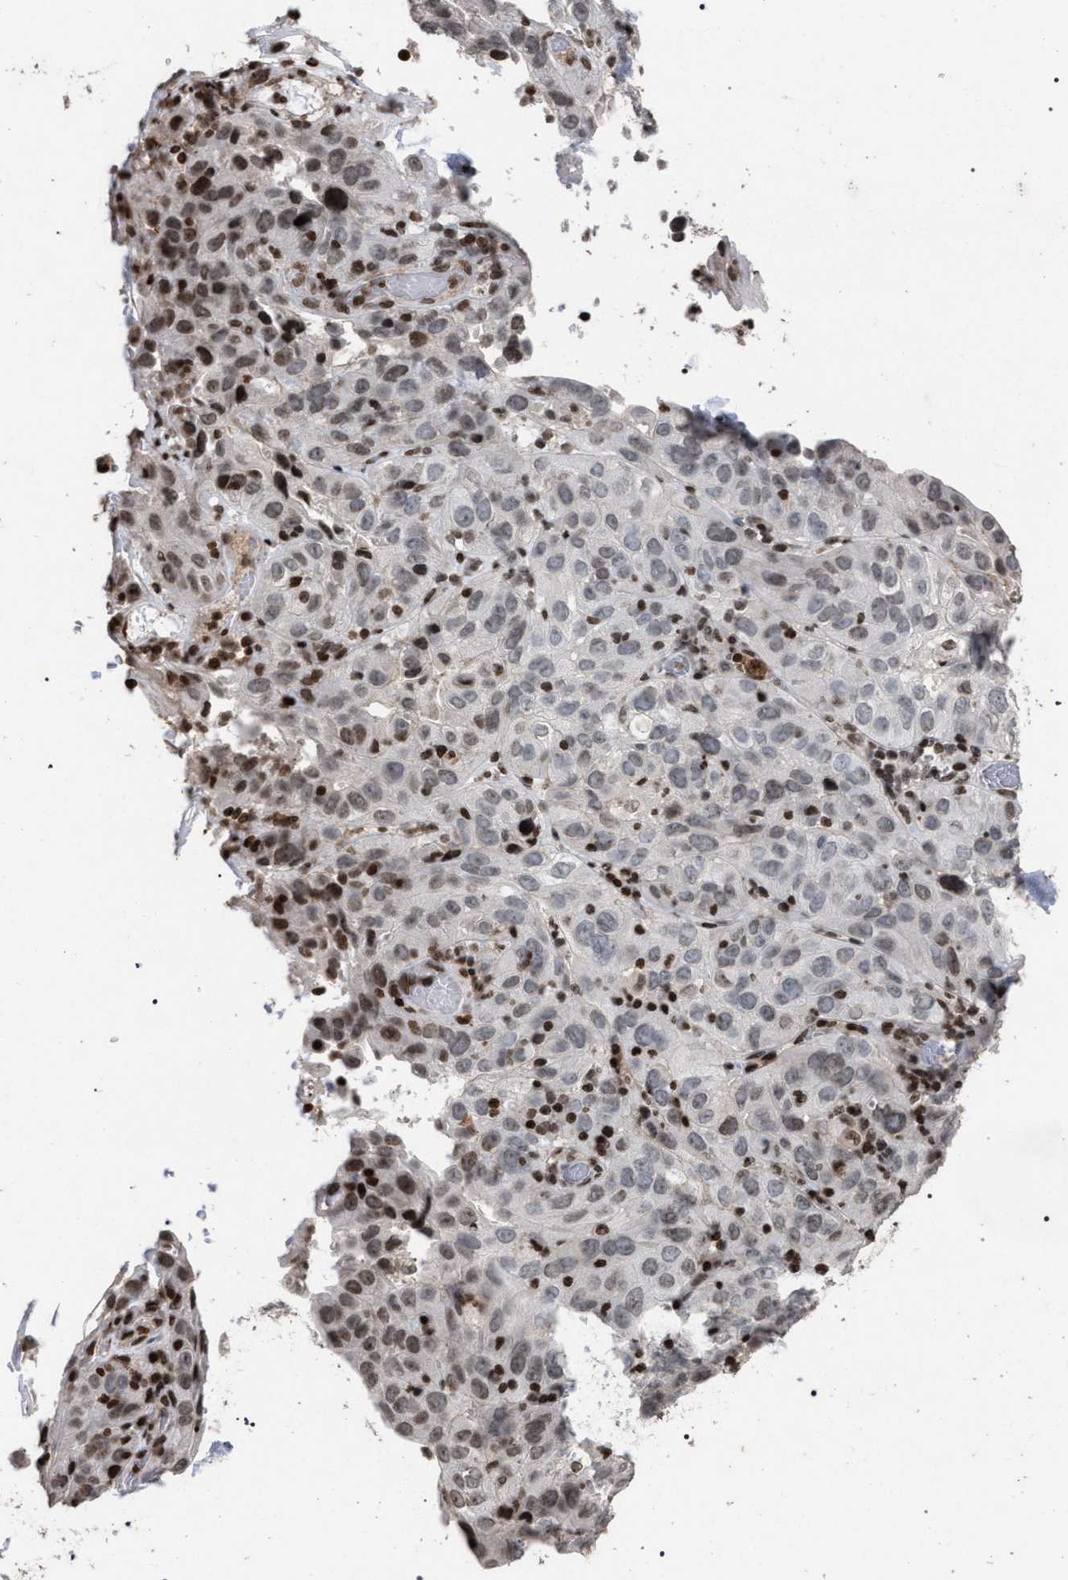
{"staining": {"intensity": "moderate", "quantity": "<25%", "location": "nuclear"}, "tissue": "cervical cancer", "cell_type": "Tumor cells", "image_type": "cancer", "snomed": [{"axis": "morphology", "description": "Squamous cell carcinoma, NOS"}, {"axis": "topography", "description": "Cervix"}], "caption": "Human cervical cancer stained with a brown dye exhibits moderate nuclear positive staining in about <25% of tumor cells.", "gene": "FOXD3", "patient": {"sex": "female", "age": 32}}